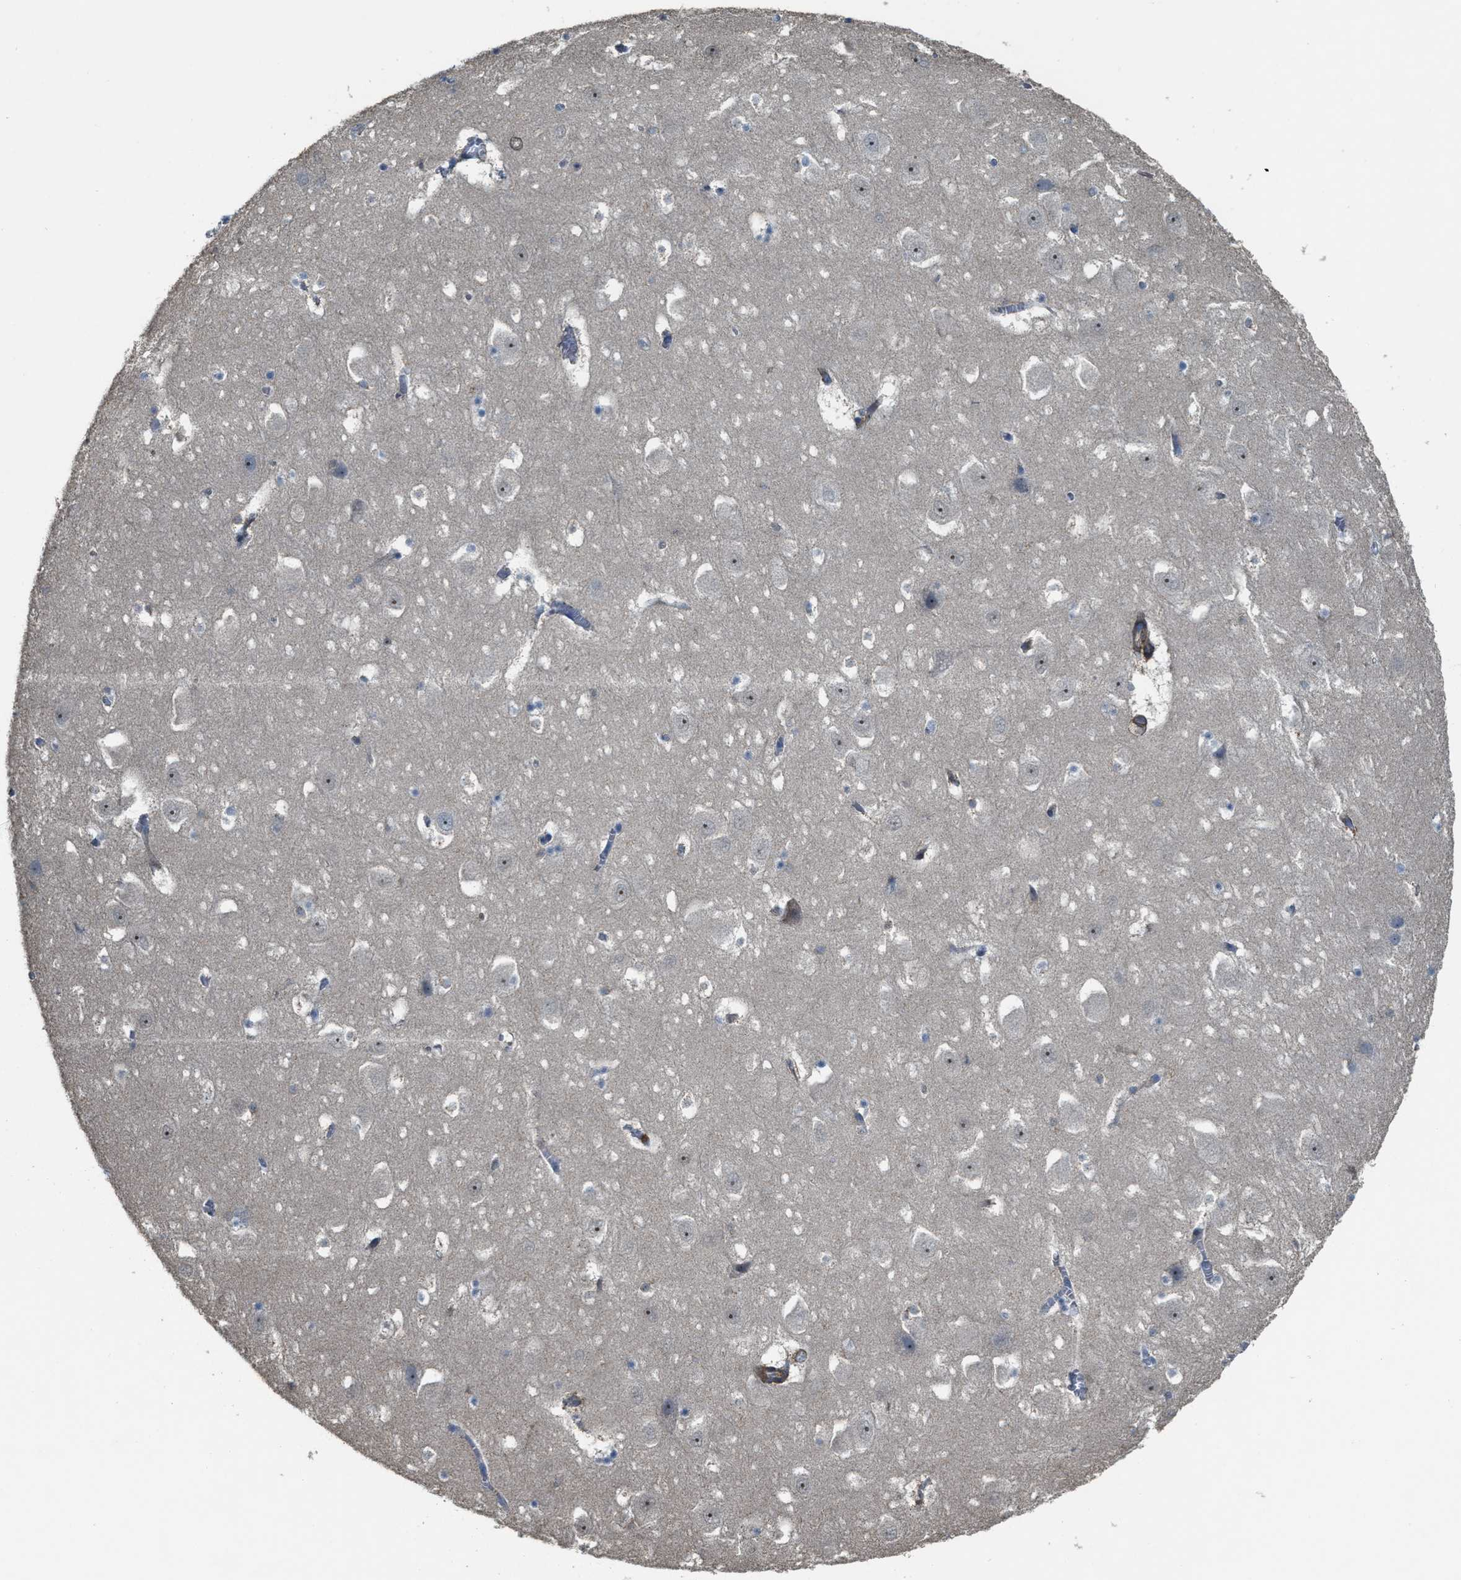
{"staining": {"intensity": "negative", "quantity": "none", "location": "none"}, "tissue": "hippocampus", "cell_type": "Glial cells", "image_type": "normal", "snomed": [{"axis": "morphology", "description": "Normal tissue, NOS"}, {"axis": "topography", "description": "Hippocampus"}], "caption": "This is a micrograph of IHC staining of benign hippocampus, which shows no positivity in glial cells. The staining is performed using DAB (3,3'-diaminobenzidine) brown chromogen with nuclei counter-stained in using hematoxylin.", "gene": "SERPINB5", "patient": {"sex": "male", "age": 45}}